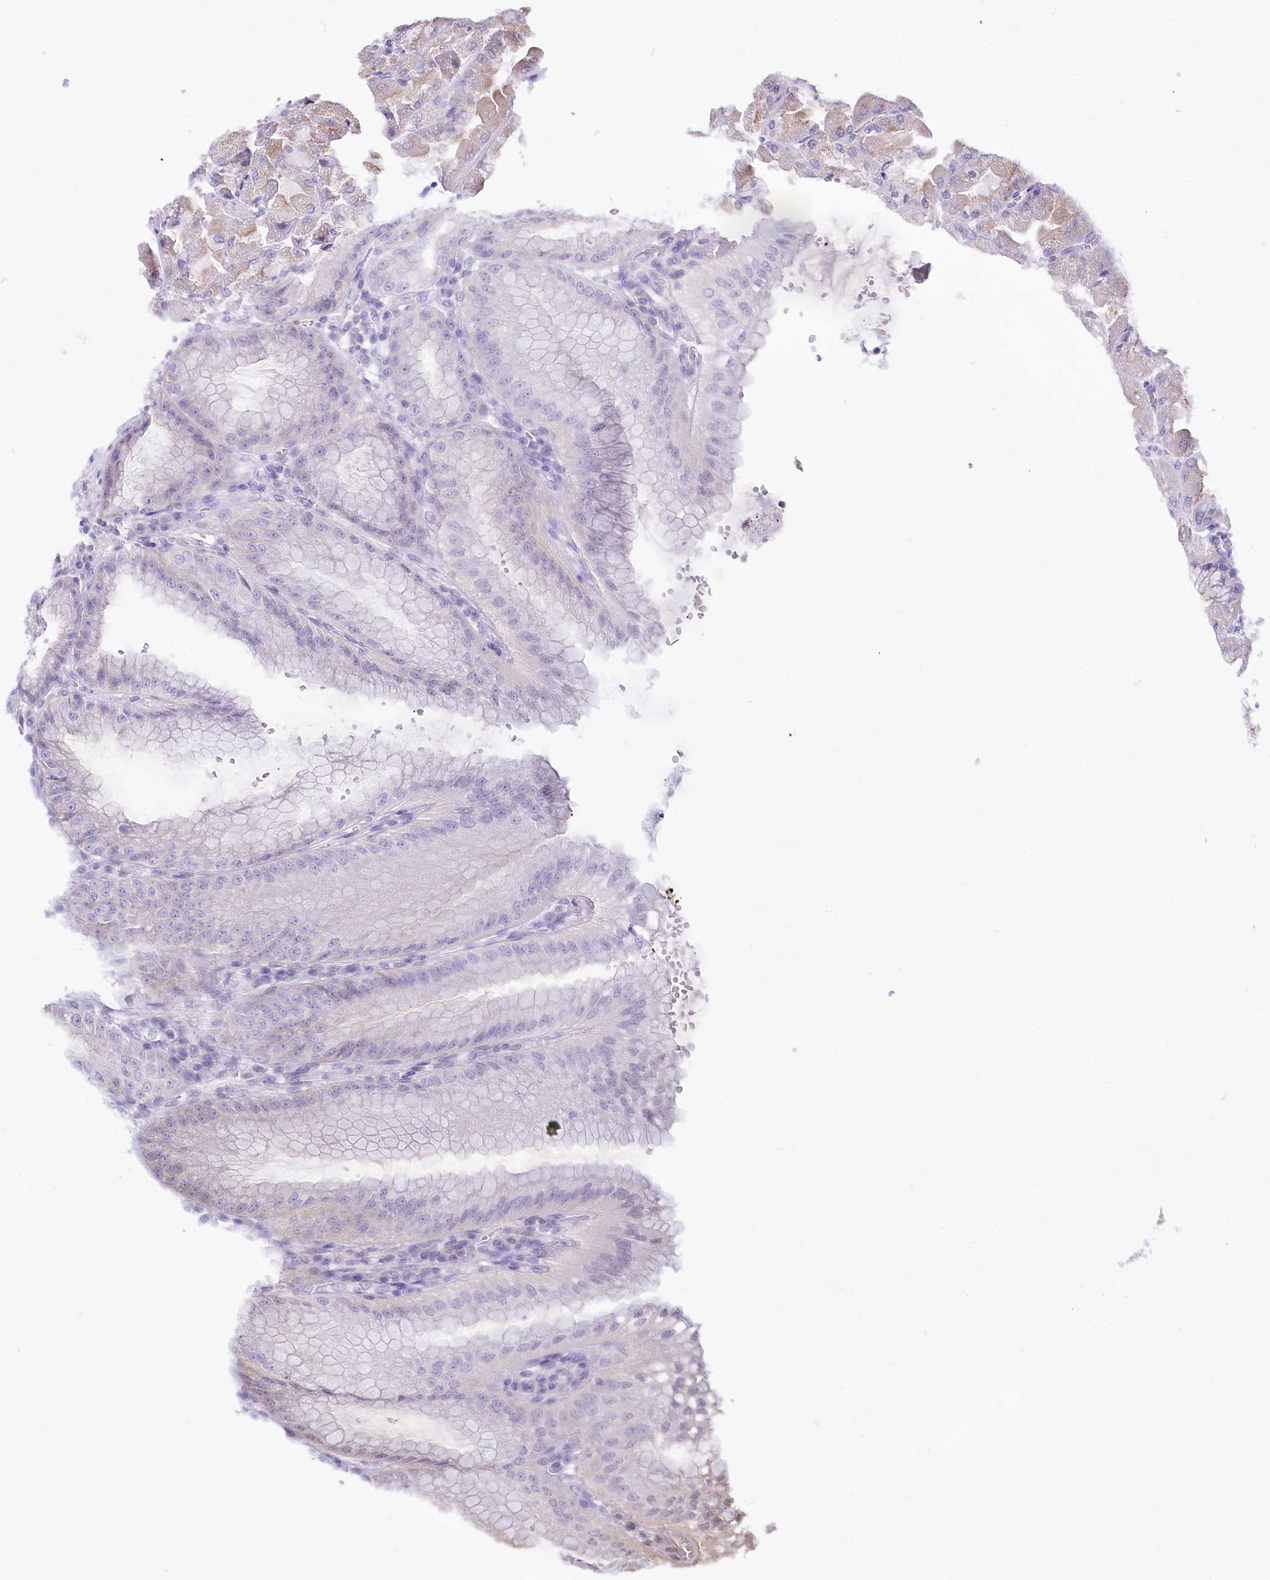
{"staining": {"intensity": "negative", "quantity": "none", "location": "none"}, "tissue": "stomach", "cell_type": "Glandular cells", "image_type": "normal", "snomed": [{"axis": "morphology", "description": "Normal tissue, NOS"}, {"axis": "topography", "description": "Stomach, upper"}, {"axis": "topography", "description": "Stomach, lower"}], "caption": "Benign stomach was stained to show a protein in brown. There is no significant staining in glandular cells. Brightfield microscopy of immunohistochemistry (IHC) stained with DAB (brown) and hematoxylin (blue), captured at high magnification.", "gene": "ZFYVE27", "patient": {"sex": "male", "age": 71}}